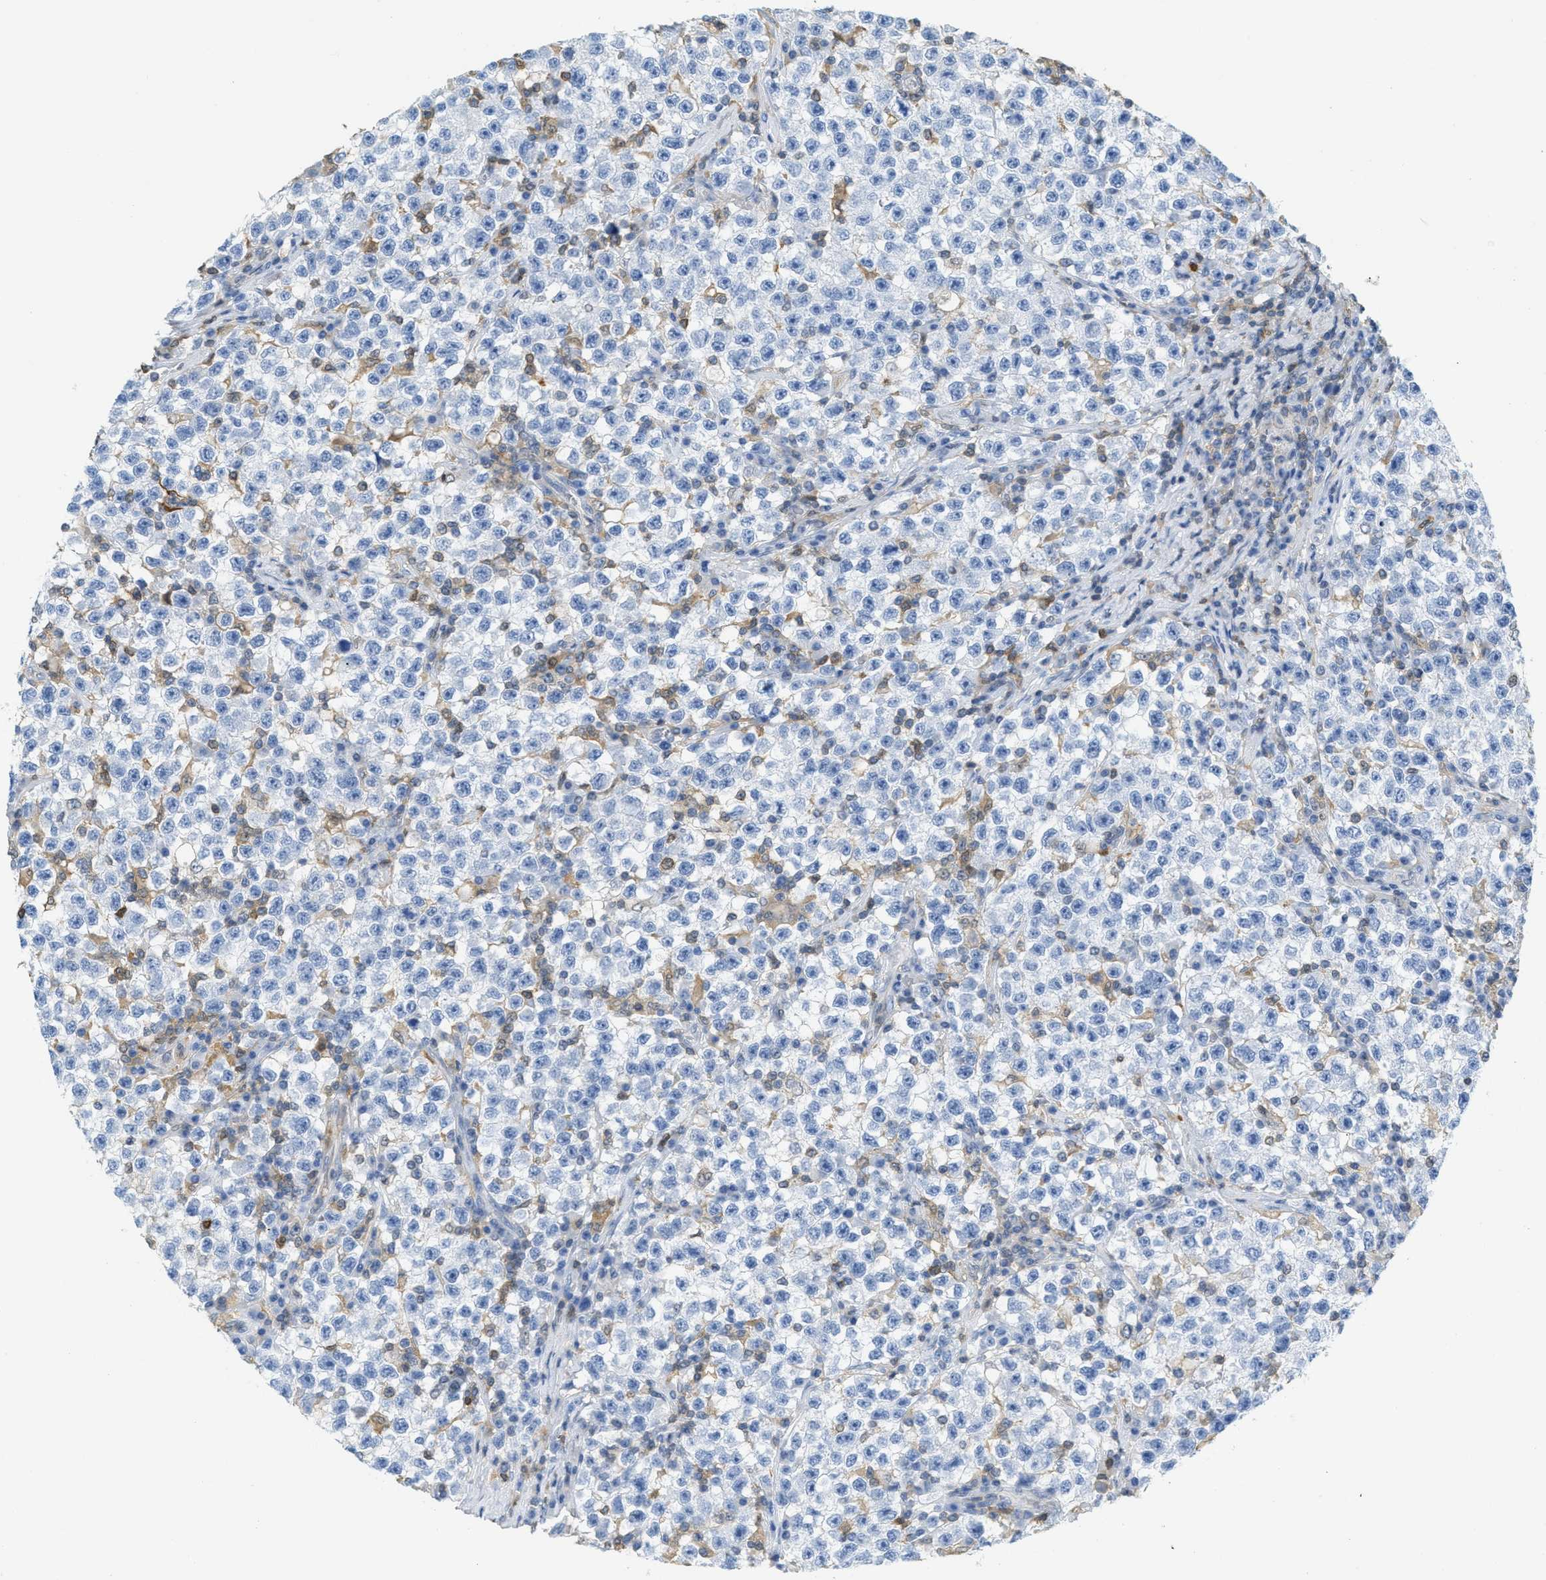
{"staining": {"intensity": "negative", "quantity": "none", "location": "none"}, "tissue": "testis cancer", "cell_type": "Tumor cells", "image_type": "cancer", "snomed": [{"axis": "morphology", "description": "Seminoma, NOS"}, {"axis": "topography", "description": "Testis"}], "caption": "IHC of human testis cancer (seminoma) displays no expression in tumor cells. (Brightfield microscopy of DAB (3,3'-diaminobenzidine) immunohistochemistry at high magnification).", "gene": "SERPINB1", "patient": {"sex": "male", "age": 22}}